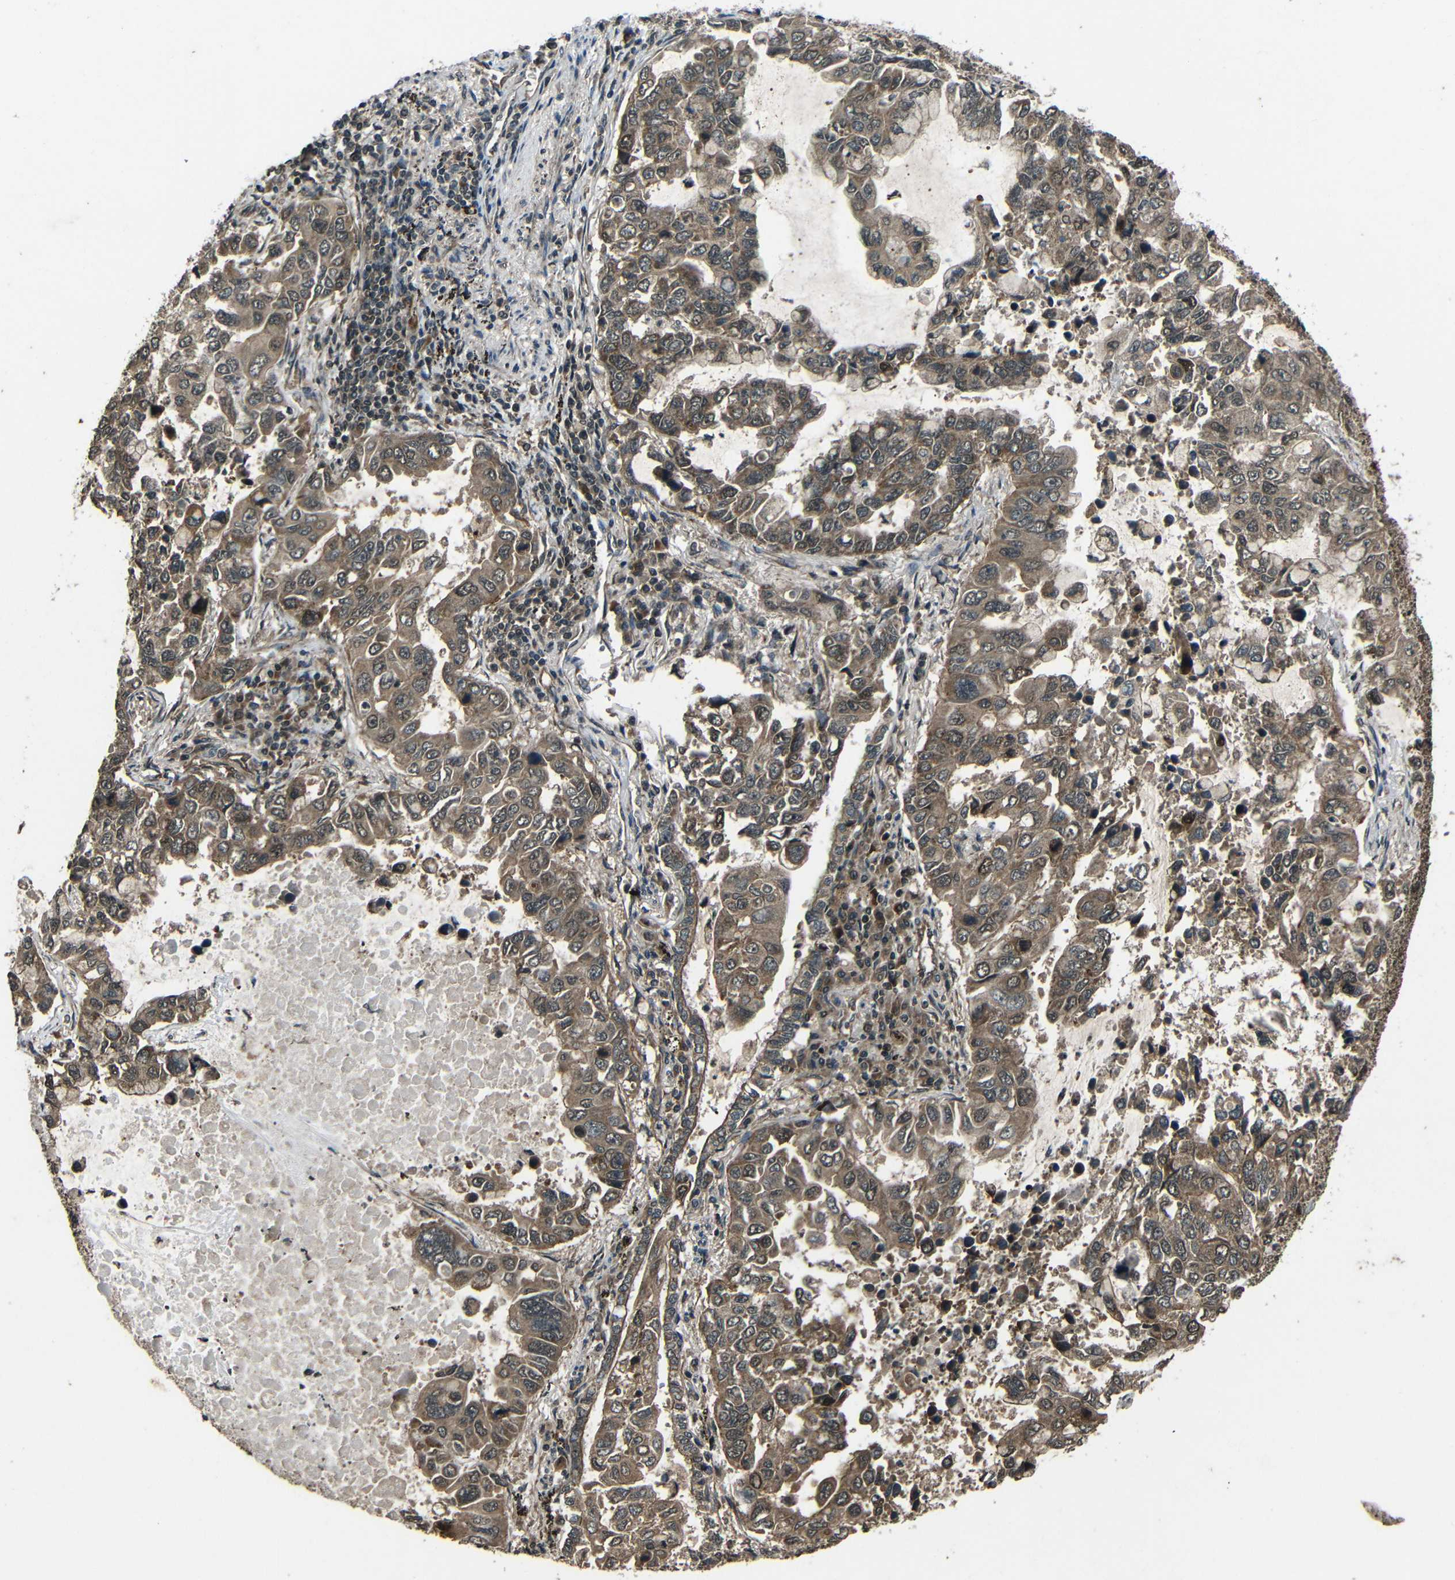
{"staining": {"intensity": "moderate", "quantity": ">75%", "location": "cytoplasmic/membranous"}, "tissue": "lung cancer", "cell_type": "Tumor cells", "image_type": "cancer", "snomed": [{"axis": "morphology", "description": "Adenocarcinoma, NOS"}, {"axis": "topography", "description": "Lung"}], "caption": "Protein staining of lung cancer (adenocarcinoma) tissue reveals moderate cytoplasmic/membranous expression in about >75% of tumor cells.", "gene": "PLK2", "patient": {"sex": "male", "age": 64}}